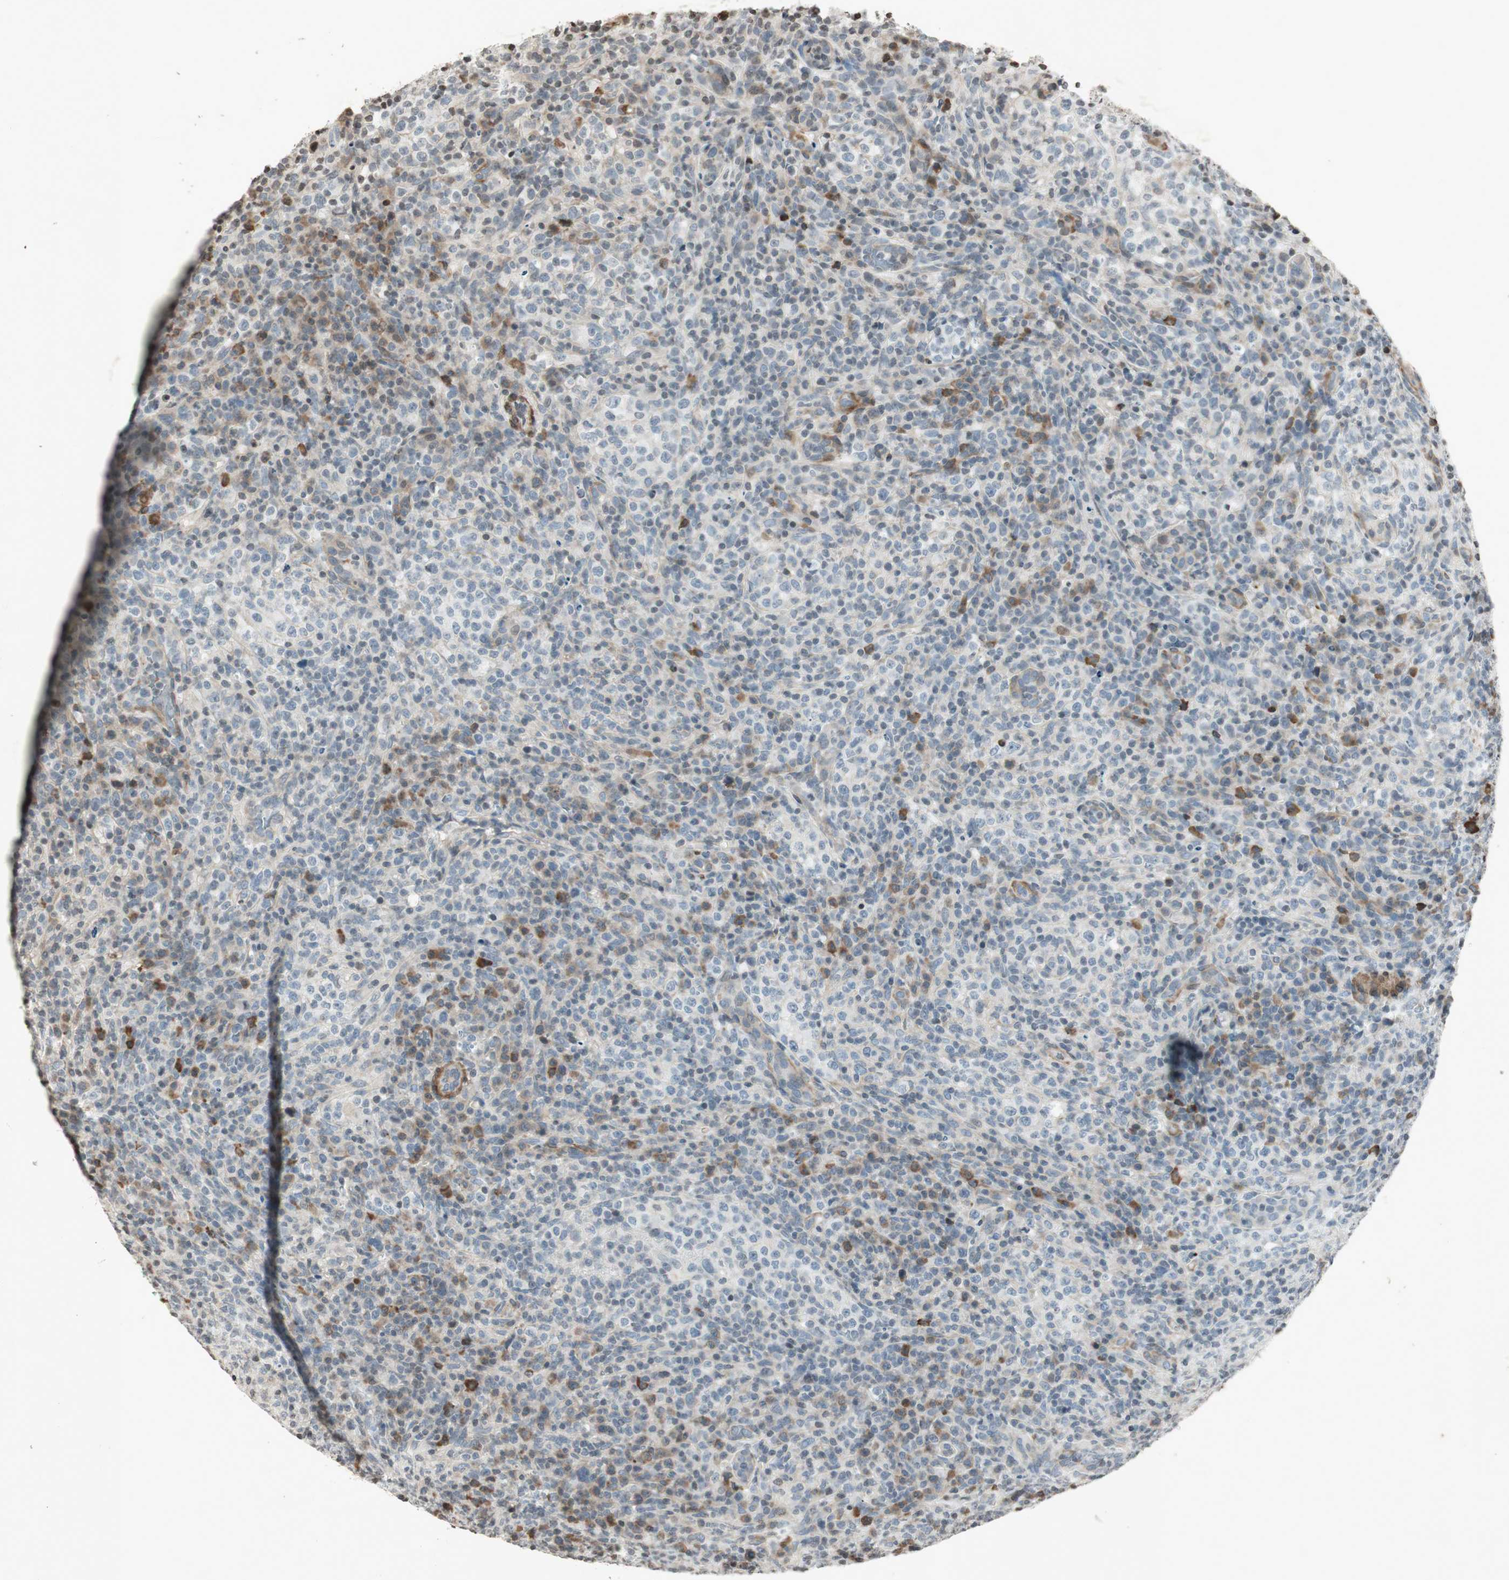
{"staining": {"intensity": "negative", "quantity": "none", "location": "none"}, "tissue": "lymphoma", "cell_type": "Tumor cells", "image_type": "cancer", "snomed": [{"axis": "morphology", "description": "Malignant lymphoma, non-Hodgkin's type, High grade"}, {"axis": "topography", "description": "Lymph node"}], "caption": "Histopathology image shows no protein expression in tumor cells of high-grade malignant lymphoma, non-Hodgkin's type tissue. (Stains: DAB (3,3'-diaminobenzidine) immunohistochemistry (IHC) with hematoxylin counter stain, Microscopy: brightfield microscopy at high magnification).", "gene": "PRKG1", "patient": {"sex": "female", "age": 76}}